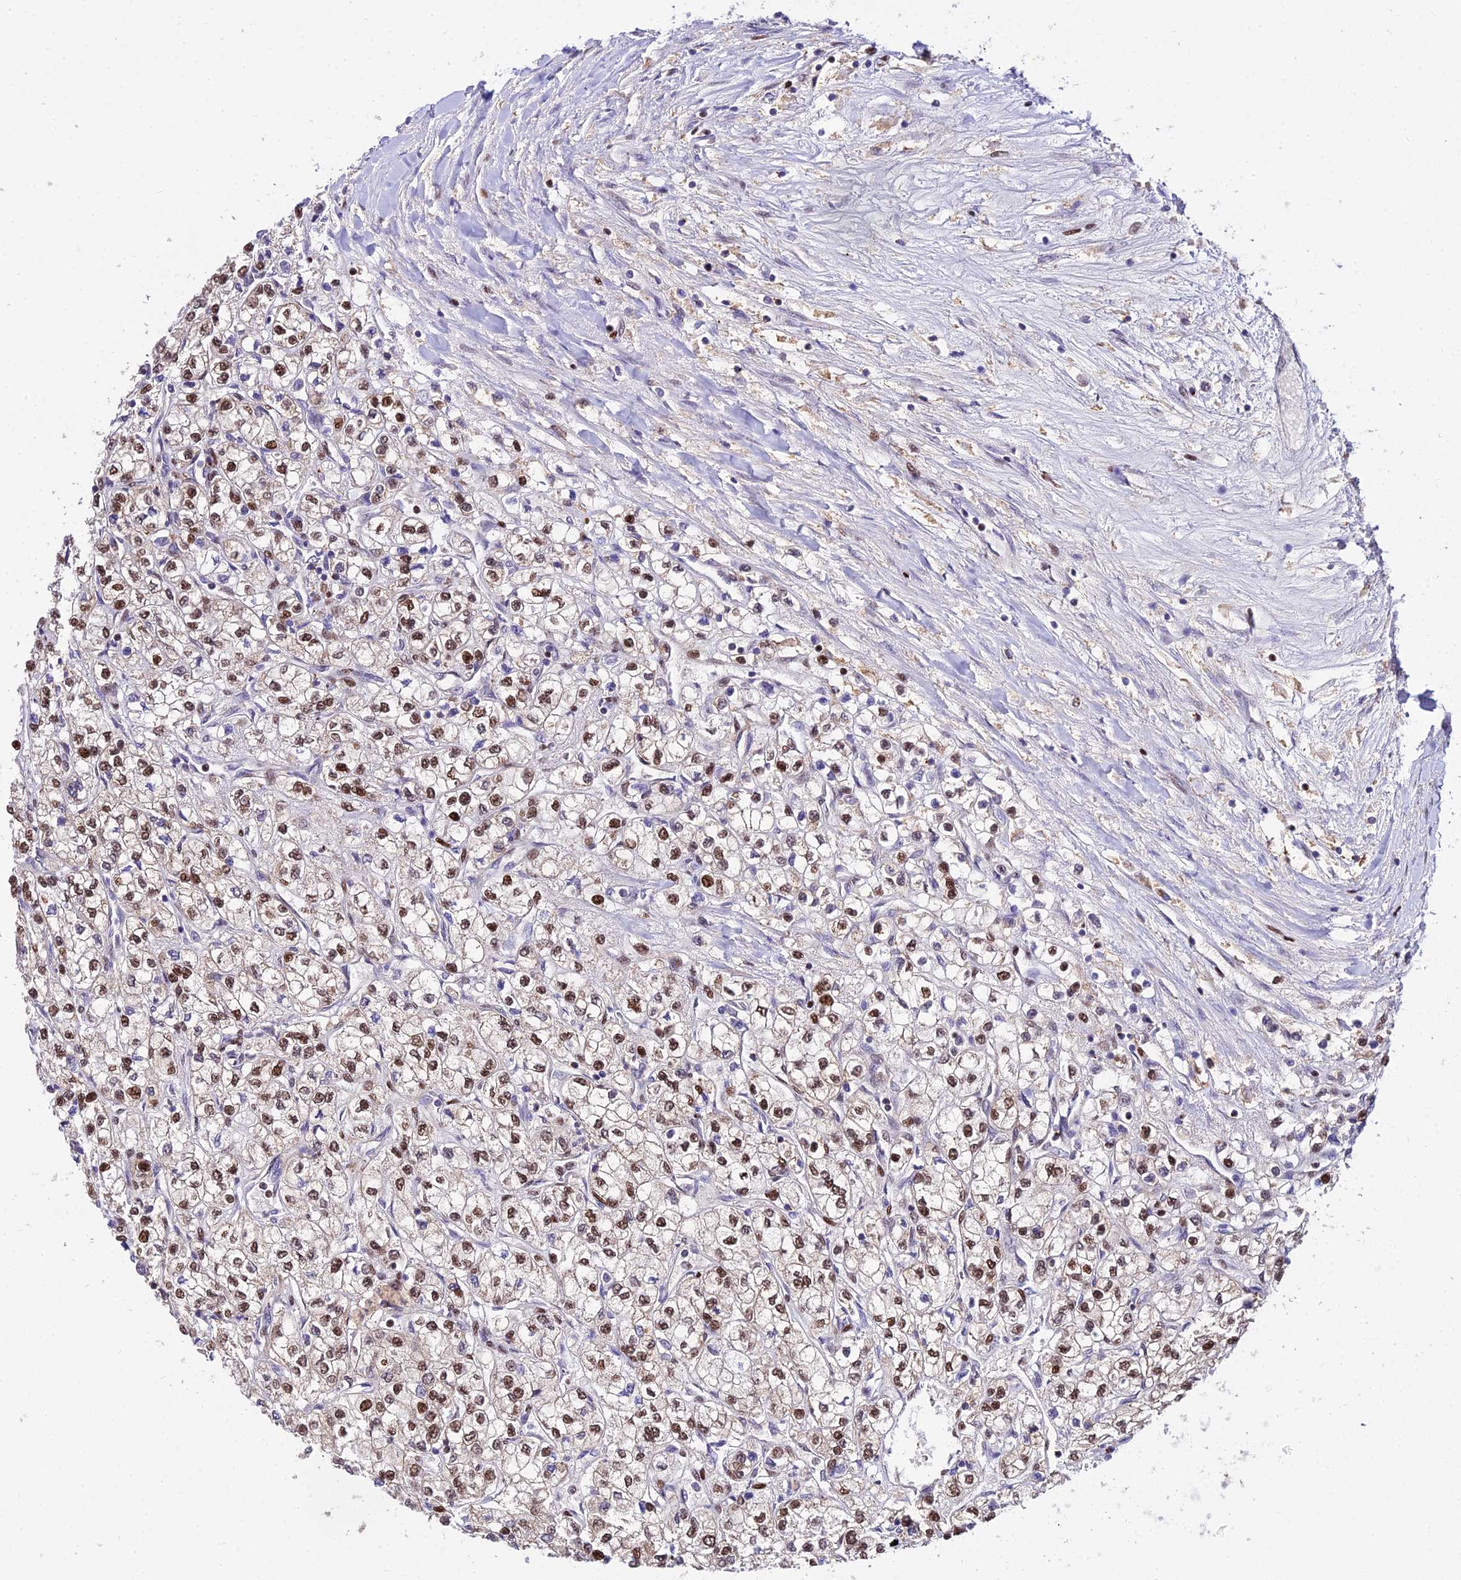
{"staining": {"intensity": "moderate", "quantity": ">75%", "location": "nuclear"}, "tissue": "renal cancer", "cell_type": "Tumor cells", "image_type": "cancer", "snomed": [{"axis": "morphology", "description": "Adenocarcinoma, NOS"}, {"axis": "topography", "description": "Kidney"}], "caption": "Renal adenocarcinoma stained with a protein marker shows moderate staining in tumor cells.", "gene": "CIB3", "patient": {"sex": "male", "age": 80}}